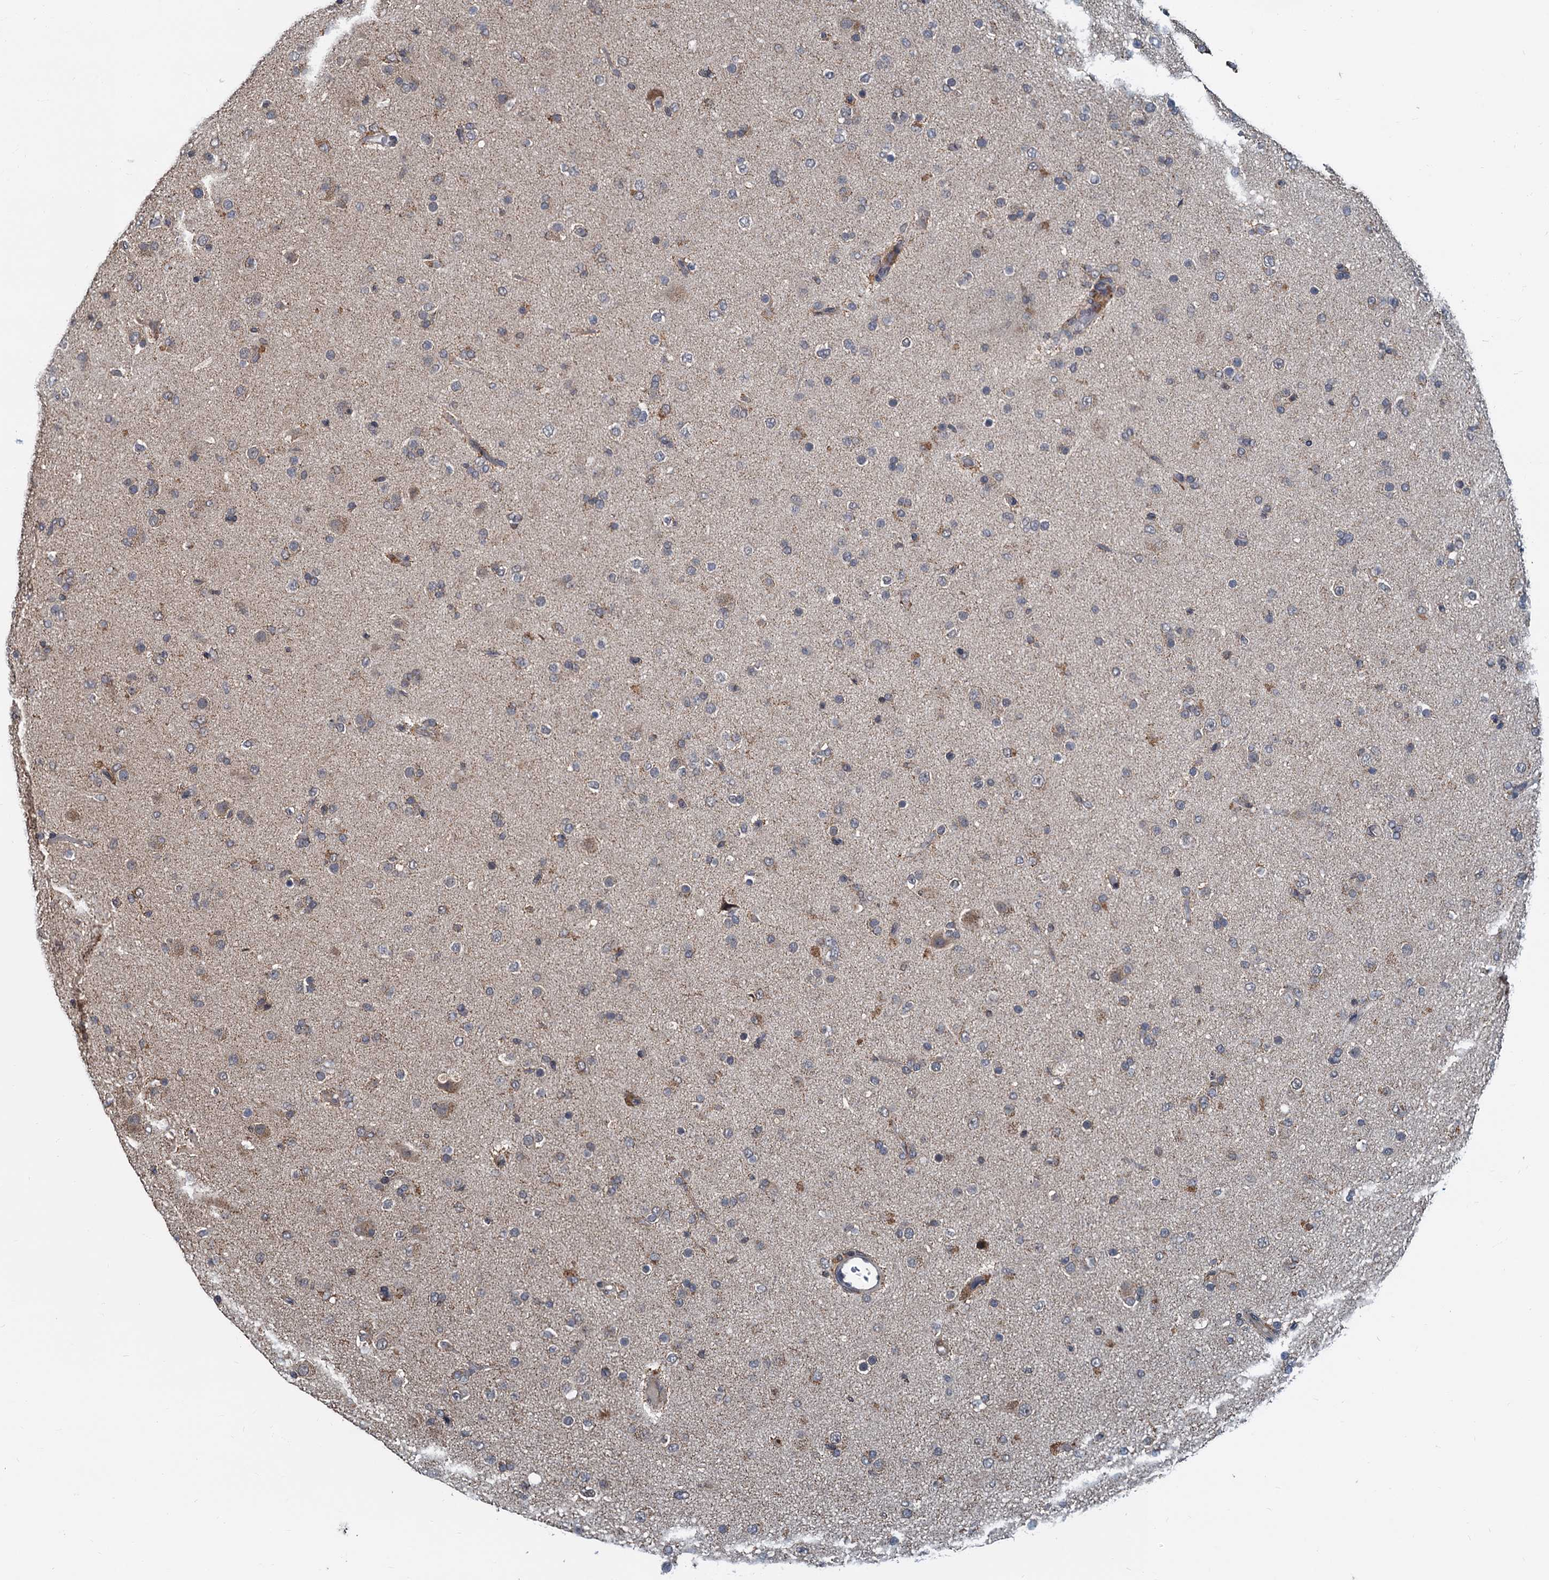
{"staining": {"intensity": "weak", "quantity": "<25%", "location": "cytoplasmic/membranous"}, "tissue": "glioma", "cell_type": "Tumor cells", "image_type": "cancer", "snomed": [{"axis": "morphology", "description": "Glioma, malignant, Low grade"}, {"axis": "topography", "description": "Brain"}], "caption": "Immunohistochemical staining of glioma demonstrates no significant expression in tumor cells.", "gene": "MCMBP", "patient": {"sex": "male", "age": 65}}